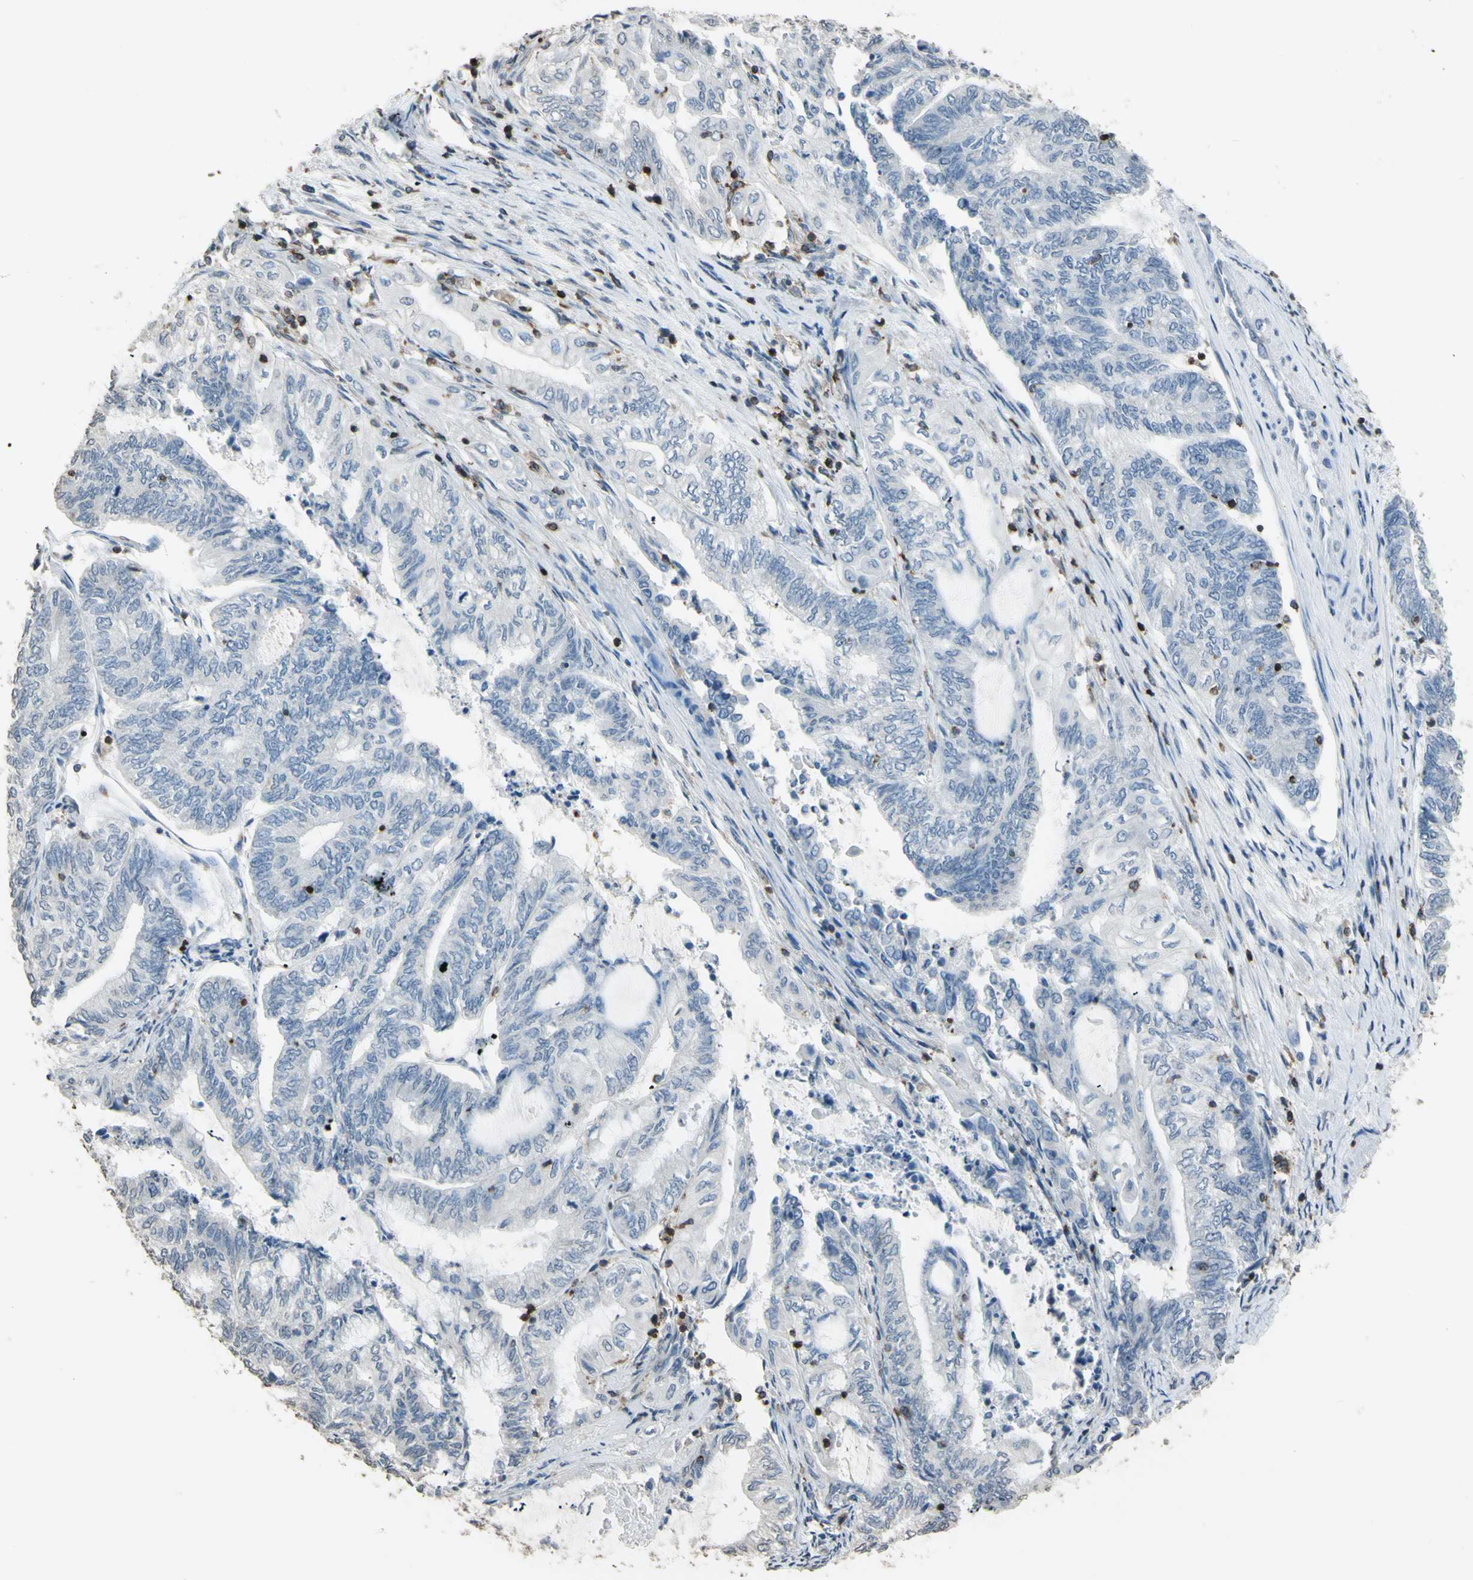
{"staining": {"intensity": "negative", "quantity": "none", "location": "none"}, "tissue": "endometrial cancer", "cell_type": "Tumor cells", "image_type": "cancer", "snomed": [{"axis": "morphology", "description": "Adenocarcinoma, NOS"}, {"axis": "topography", "description": "Uterus"}, {"axis": "topography", "description": "Endometrium"}], "caption": "A high-resolution image shows immunohistochemistry staining of endometrial adenocarcinoma, which demonstrates no significant staining in tumor cells.", "gene": "PSTPIP1", "patient": {"sex": "female", "age": 70}}